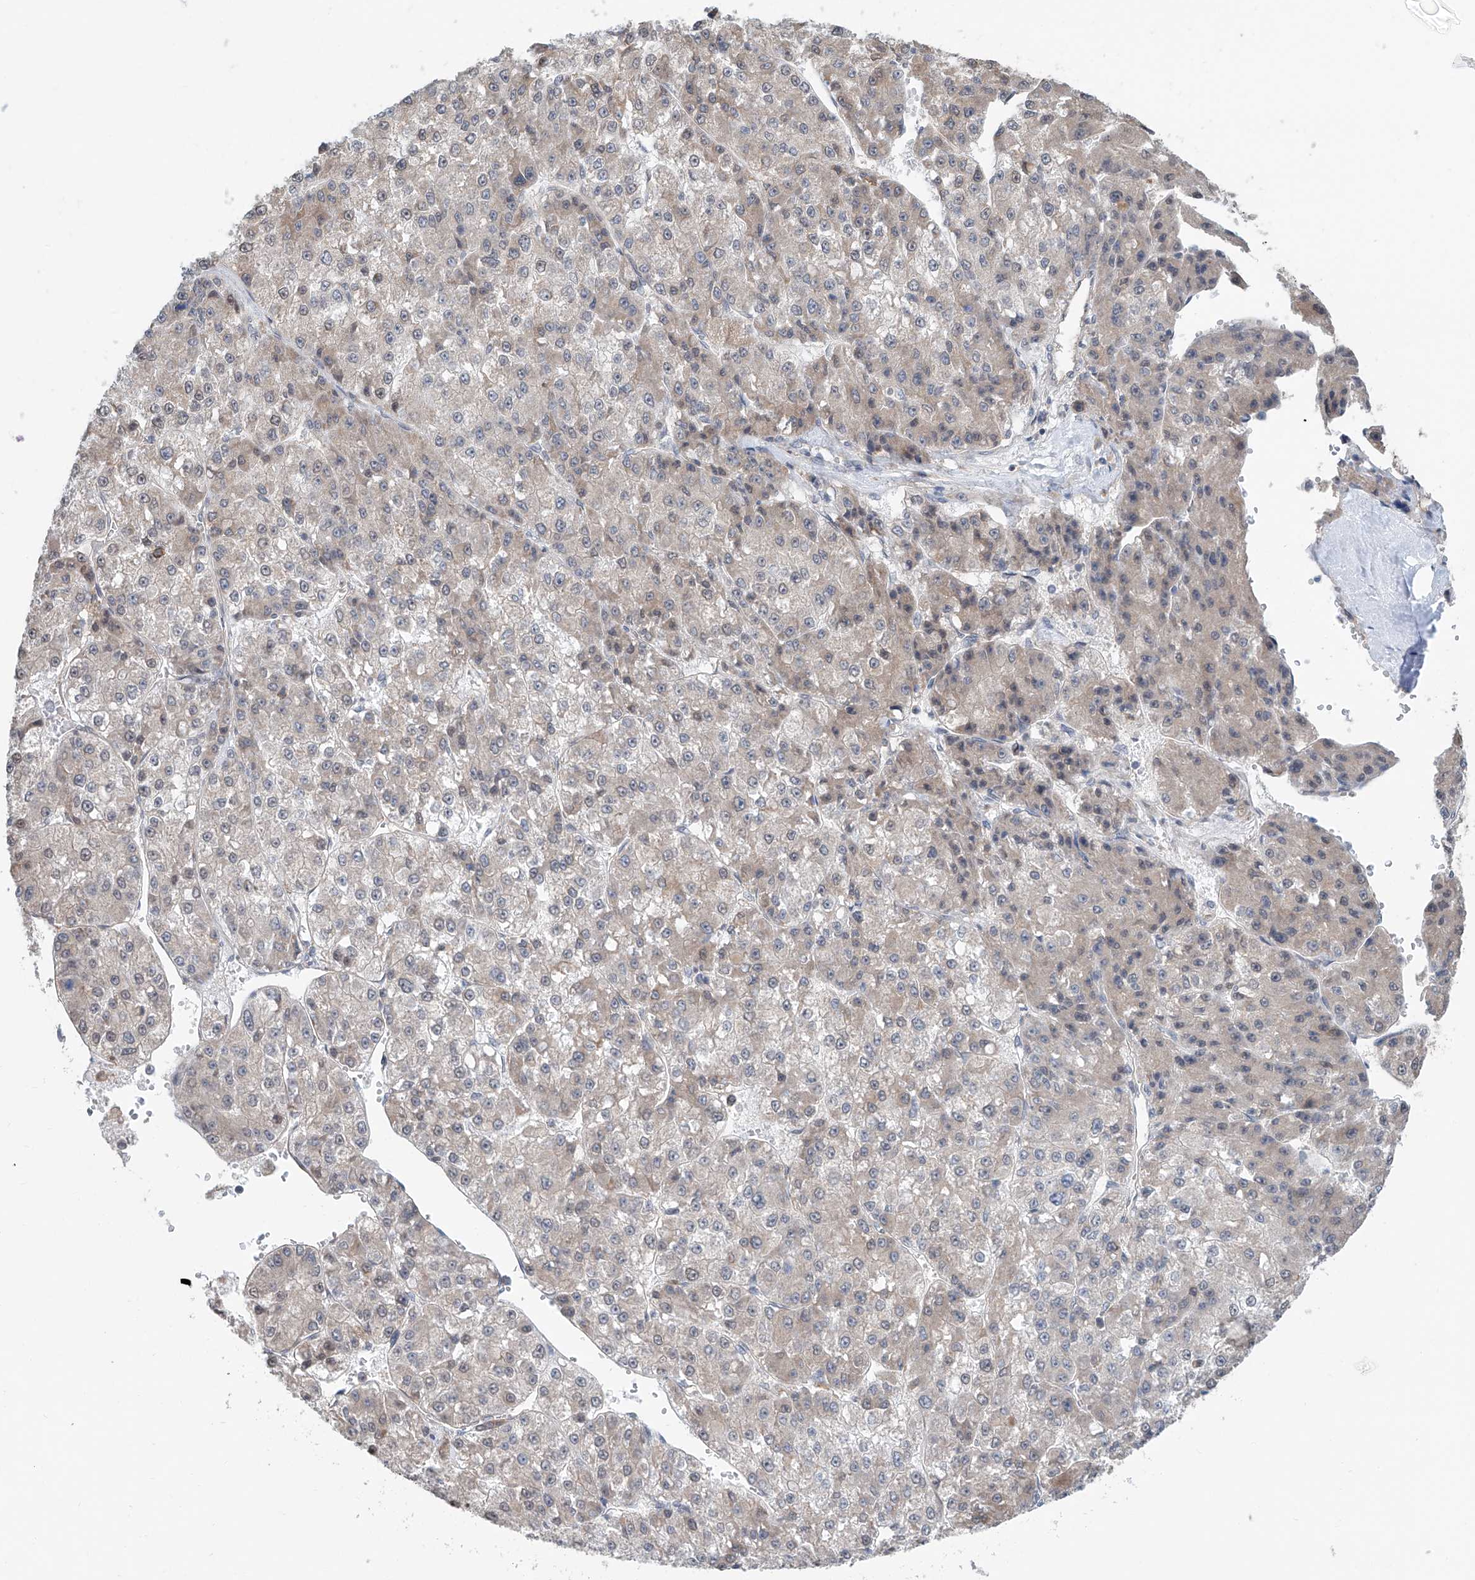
{"staining": {"intensity": "weak", "quantity": "<25%", "location": "cytoplasmic/membranous"}, "tissue": "liver cancer", "cell_type": "Tumor cells", "image_type": "cancer", "snomed": [{"axis": "morphology", "description": "Carcinoma, Hepatocellular, NOS"}, {"axis": "topography", "description": "Liver"}], "caption": "Immunohistochemistry (IHC) micrograph of liver cancer (hepatocellular carcinoma) stained for a protein (brown), which shows no expression in tumor cells. Nuclei are stained in blue.", "gene": "KCNK10", "patient": {"sex": "female", "age": 73}}